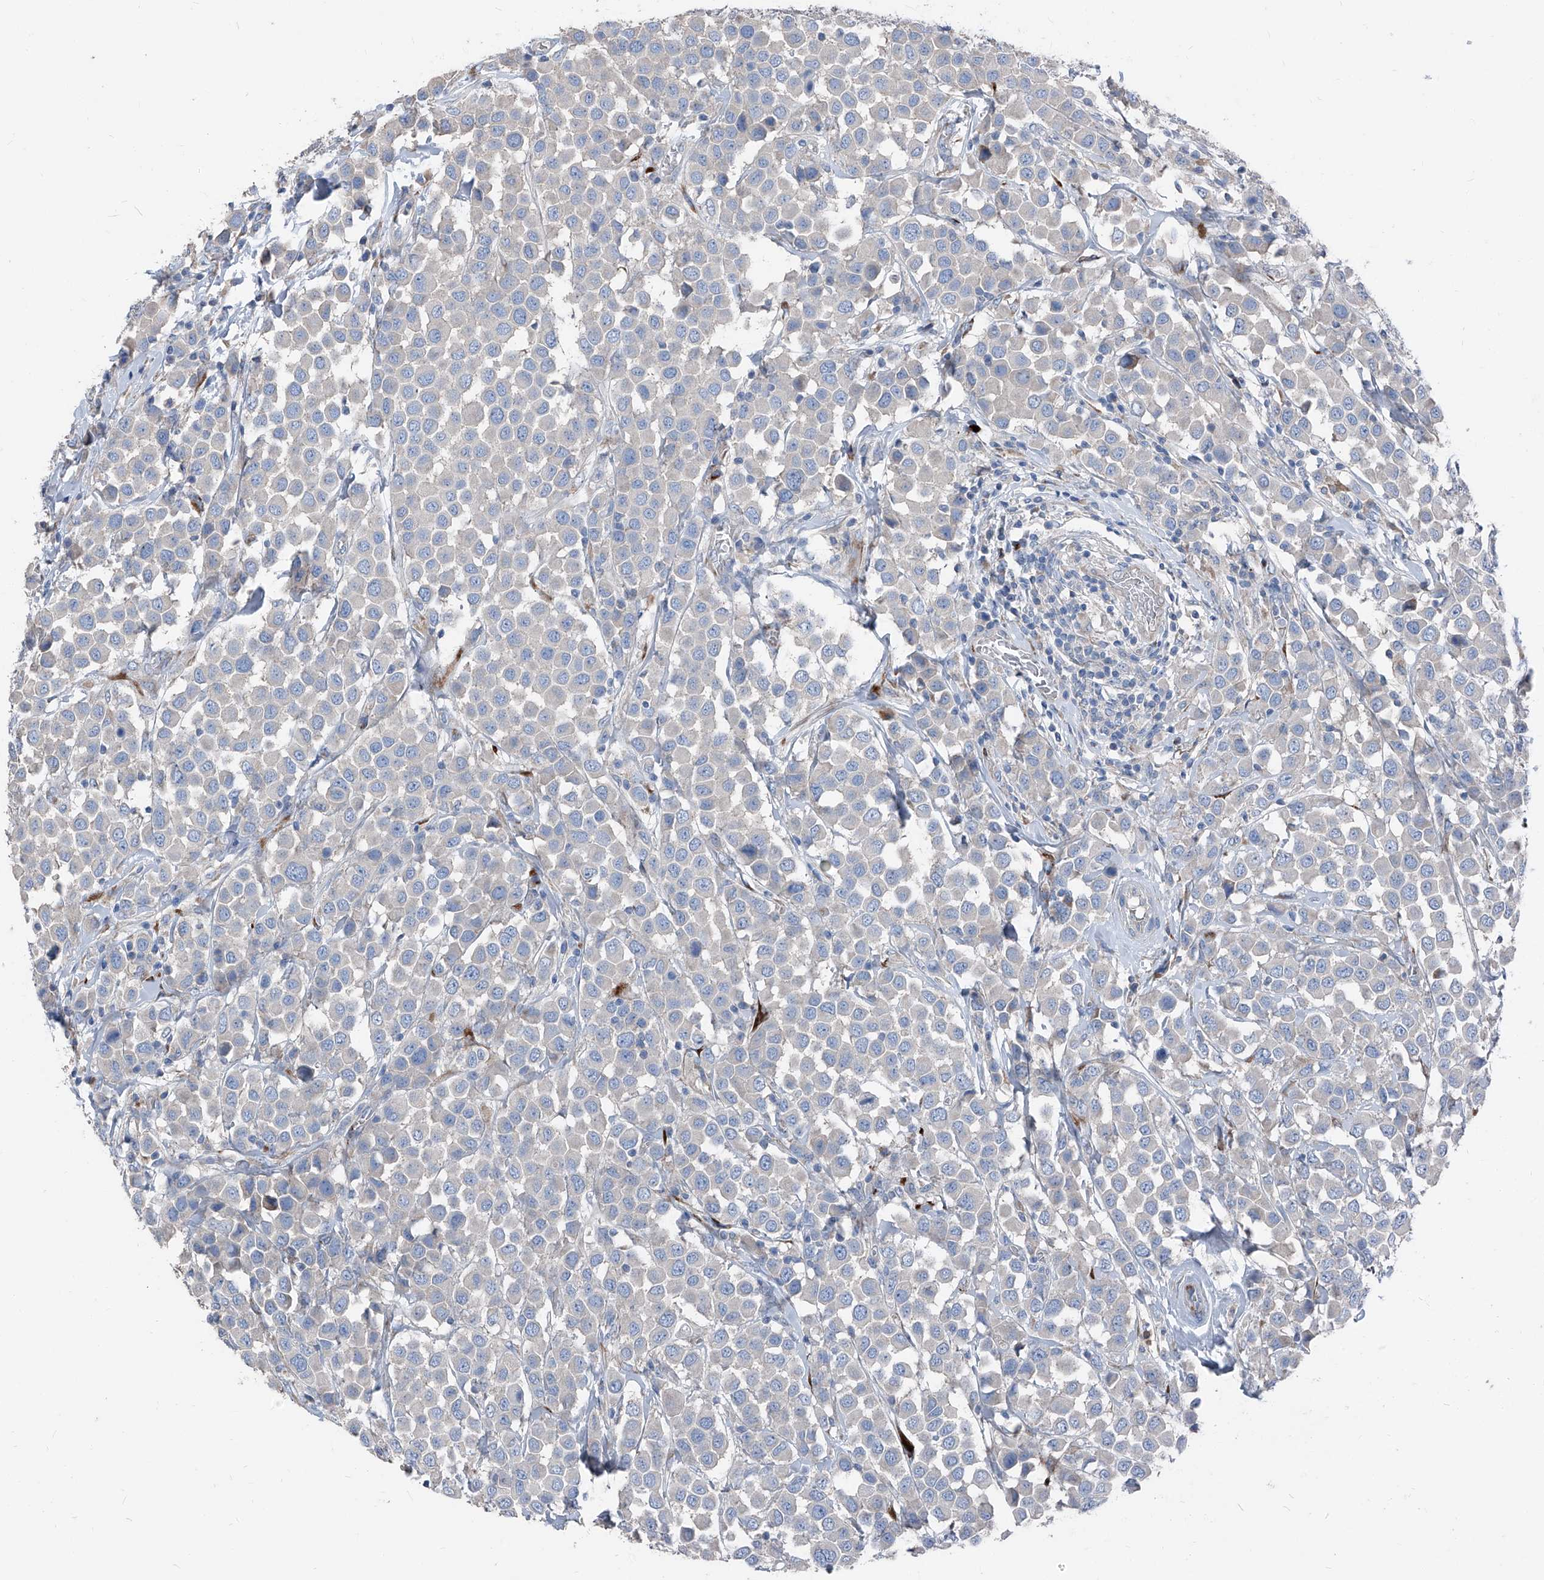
{"staining": {"intensity": "negative", "quantity": "none", "location": "none"}, "tissue": "breast cancer", "cell_type": "Tumor cells", "image_type": "cancer", "snomed": [{"axis": "morphology", "description": "Duct carcinoma"}, {"axis": "topography", "description": "Breast"}], "caption": "High magnification brightfield microscopy of breast cancer stained with DAB (brown) and counterstained with hematoxylin (blue): tumor cells show no significant staining.", "gene": "IFI27", "patient": {"sex": "female", "age": 61}}